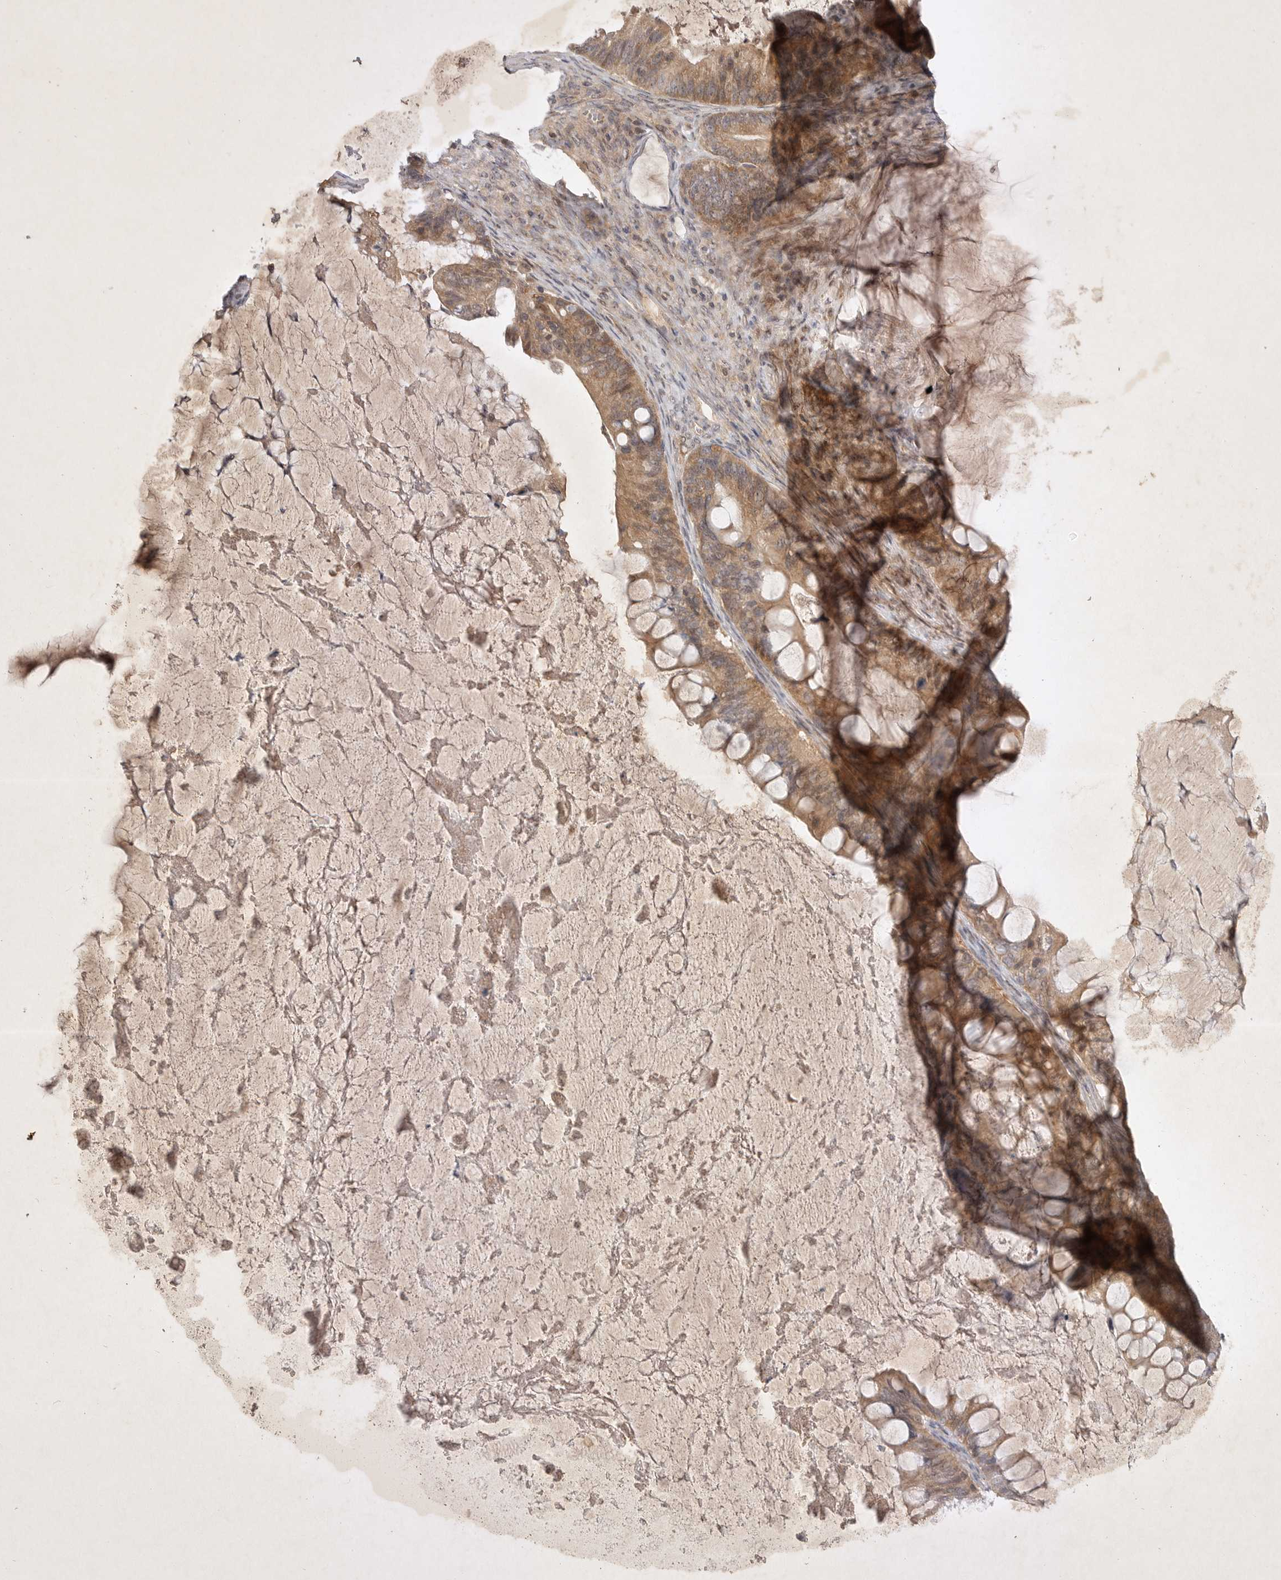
{"staining": {"intensity": "moderate", "quantity": ">75%", "location": "cytoplasmic/membranous"}, "tissue": "ovarian cancer", "cell_type": "Tumor cells", "image_type": "cancer", "snomed": [{"axis": "morphology", "description": "Cystadenocarcinoma, mucinous, NOS"}, {"axis": "topography", "description": "Ovary"}], "caption": "This image reveals IHC staining of human mucinous cystadenocarcinoma (ovarian), with medium moderate cytoplasmic/membranous expression in about >75% of tumor cells.", "gene": "PTPDC1", "patient": {"sex": "female", "age": 61}}